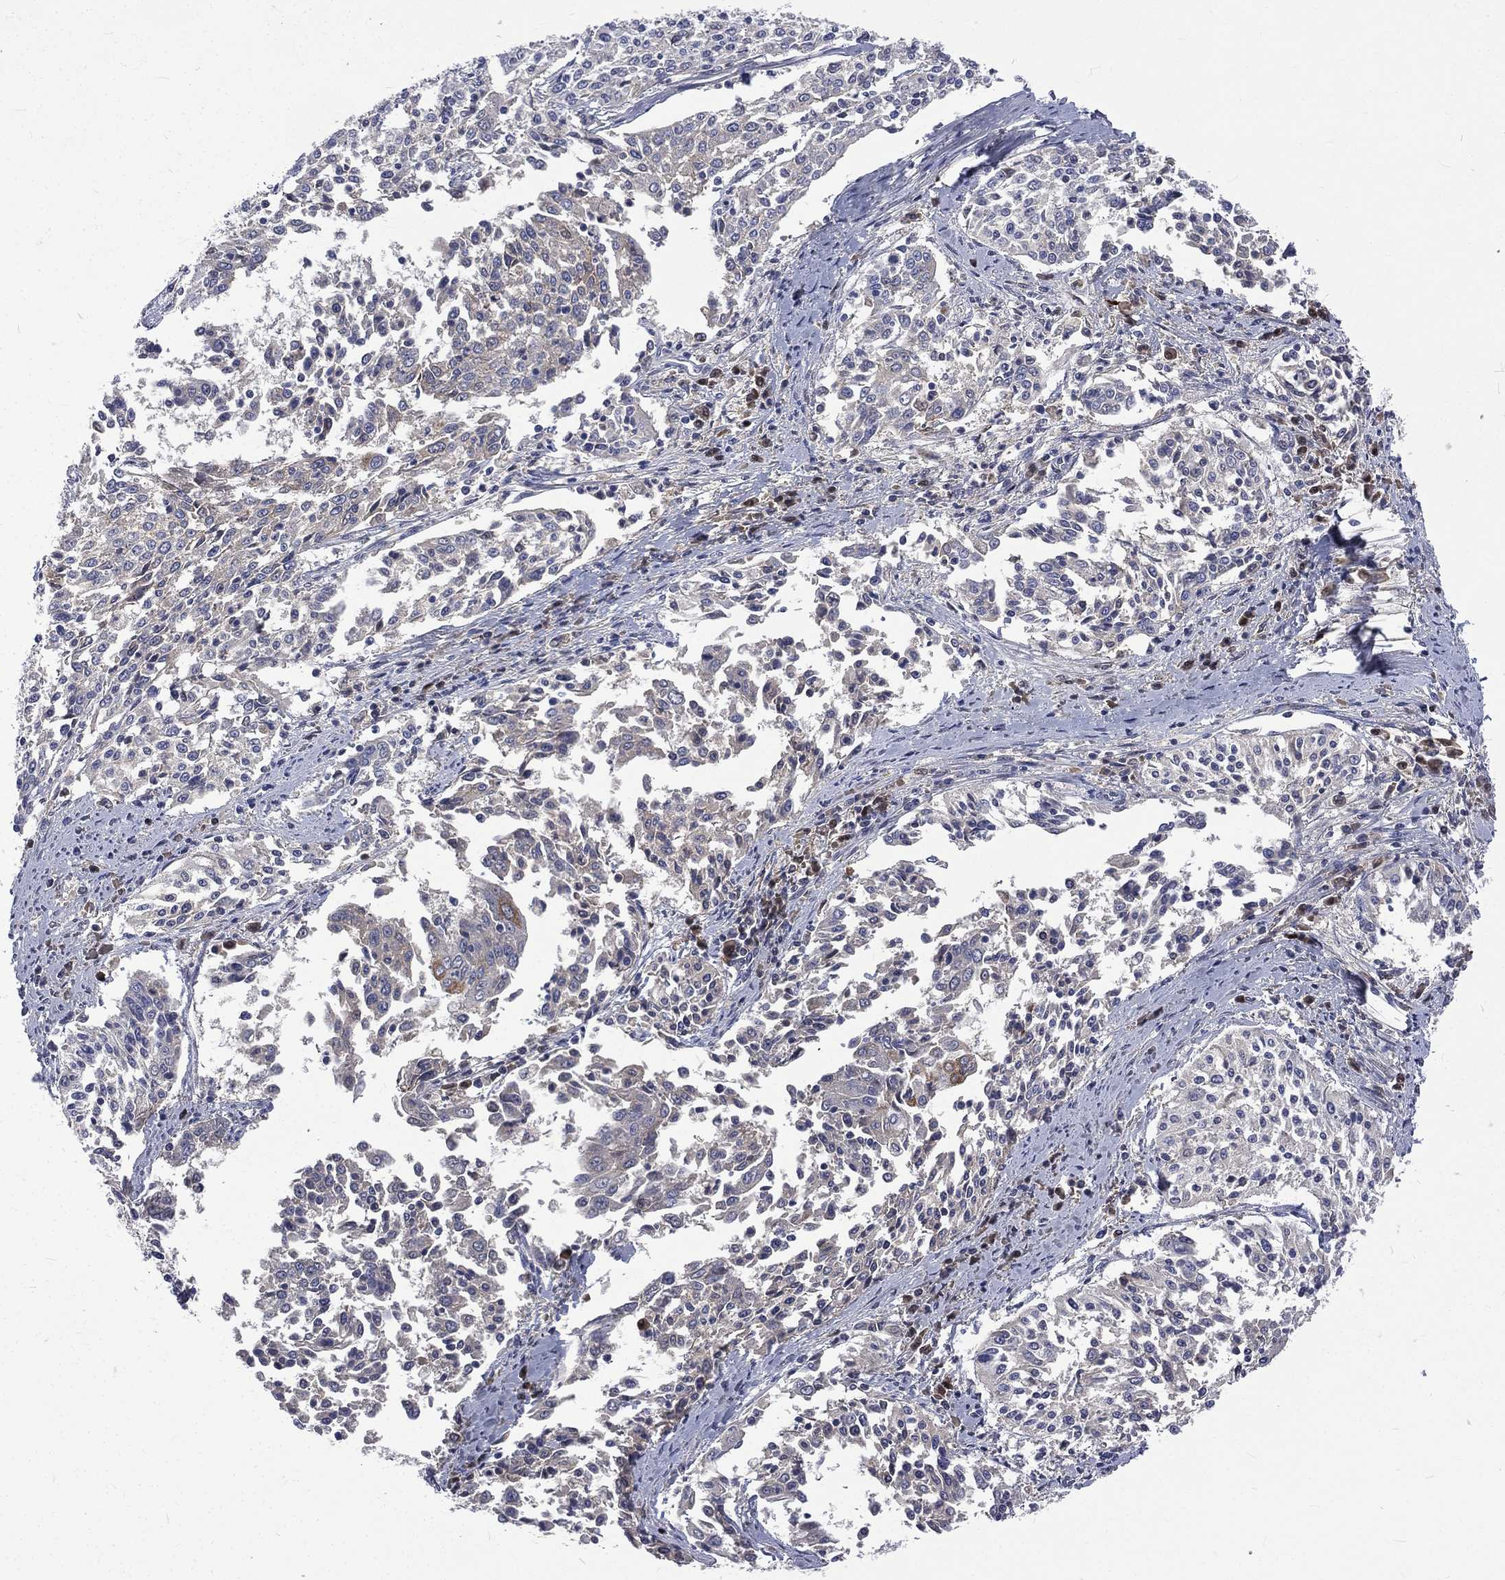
{"staining": {"intensity": "negative", "quantity": "none", "location": "none"}, "tissue": "cervical cancer", "cell_type": "Tumor cells", "image_type": "cancer", "snomed": [{"axis": "morphology", "description": "Squamous cell carcinoma, NOS"}, {"axis": "topography", "description": "Cervix"}], "caption": "Immunohistochemistry (IHC) histopathology image of human cervical squamous cell carcinoma stained for a protein (brown), which shows no positivity in tumor cells. The staining is performed using DAB (3,3'-diaminobenzidine) brown chromogen with nuclei counter-stained in using hematoxylin.", "gene": "CA12", "patient": {"sex": "female", "age": 41}}